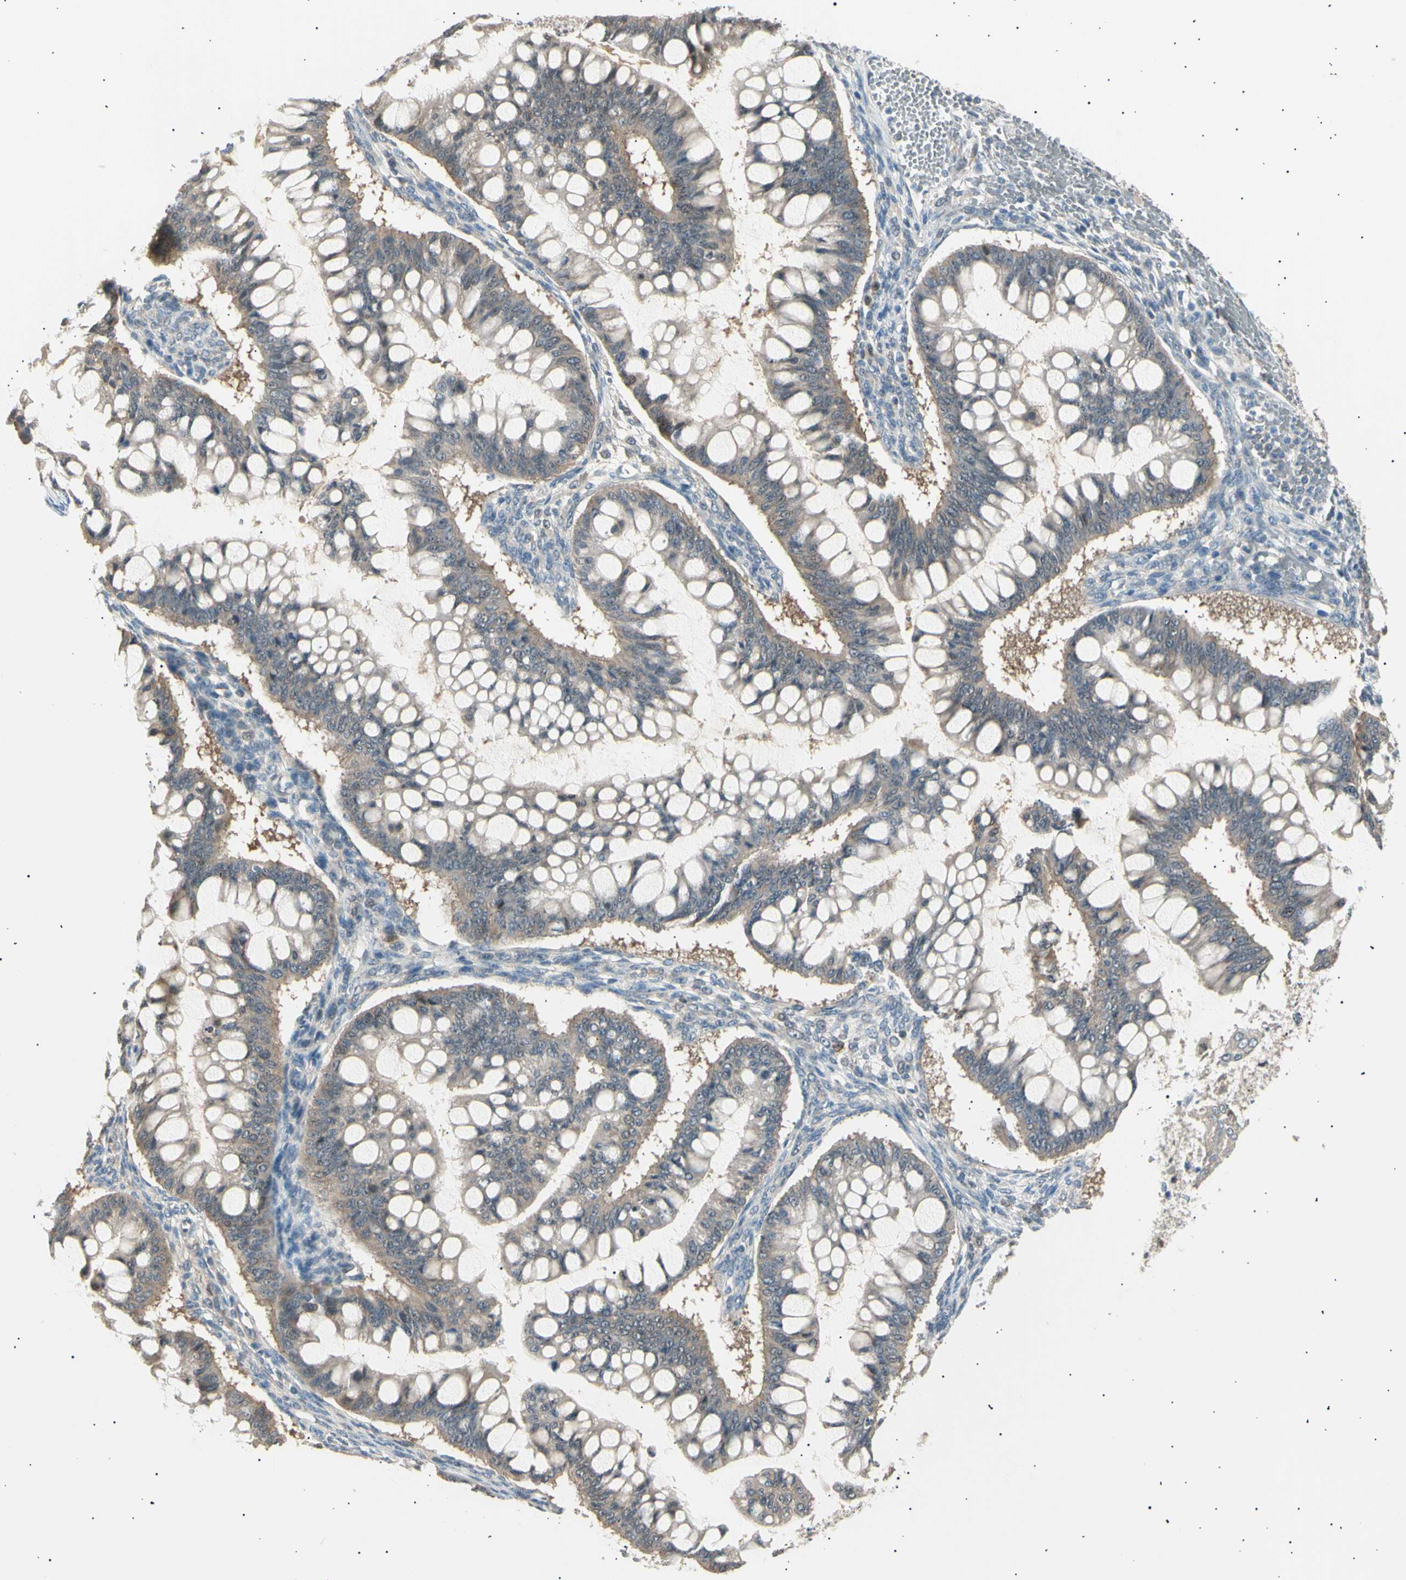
{"staining": {"intensity": "moderate", "quantity": ">75%", "location": "cytoplasmic/membranous"}, "tissue": "ovarian cancer", "cell_type": "Tumor cells", "image_type": "cancer", "snomed": [{"axis": "morphology", "description": "Cystadenocarcinoma, mucinous, NOS"}, {"axis": "topography", "description": "Ovary"}], "caption": "This image reveals IHC staining of human mucinous cystadenocarcinoma (ovarian), with medium moderate cytoplasmic/membranous staining in about >75% of tumor cells.", "gene": "LHPP", "patient": {"sex": "female", "age": 73}}